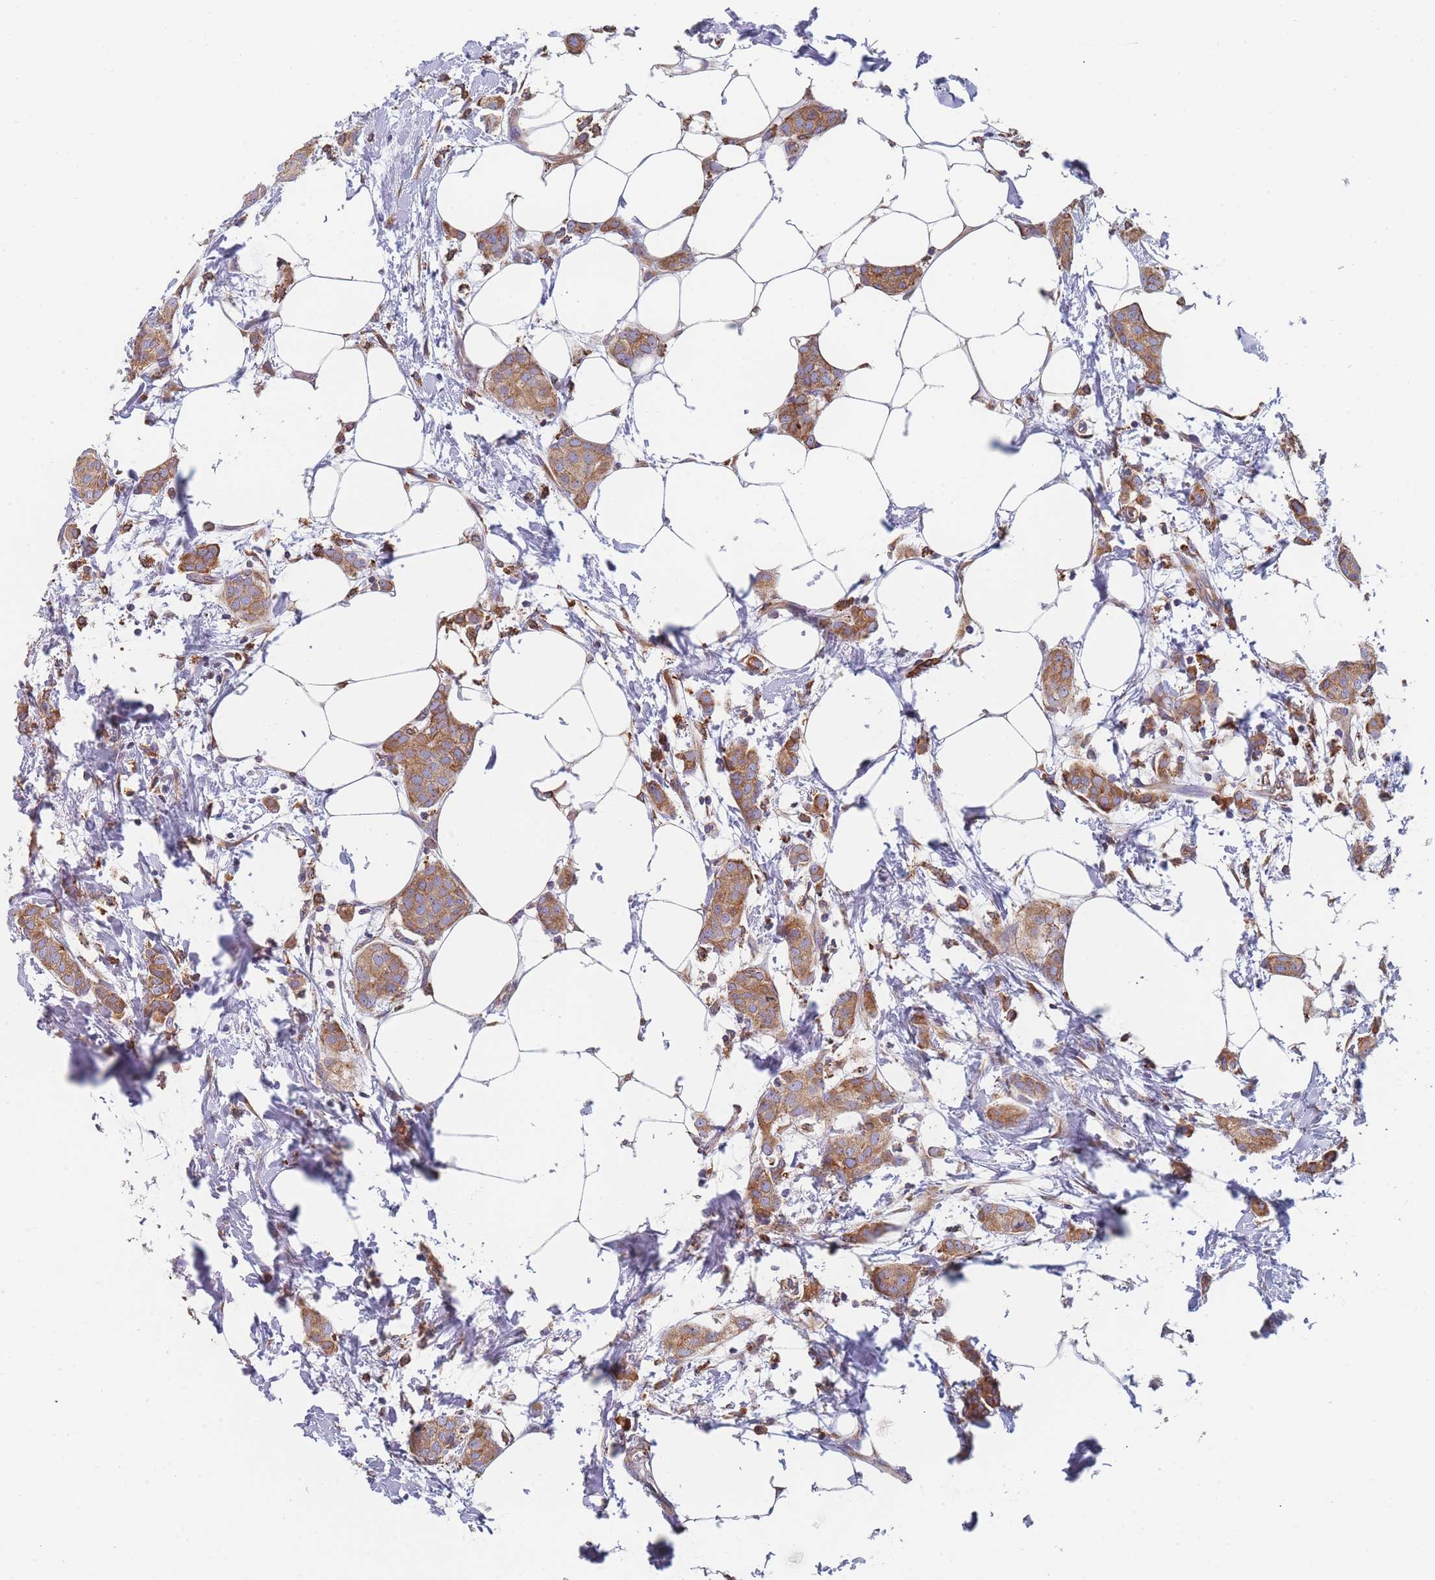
{"staining": {"intensity": "moderate", "quantity": ">75%", "location": "cytoplasmic/membranous"}, "tissue": "breast cancer", "cell_type": "Tumor cells", "image_type": "cancer", "snomed": [{"axis": "morphology", "description": "Duct carcinoma"}, {"axis": "topography", "description": "Breast"}], "caption": "This histopathology image exhibits immunohistochemistry staining of human breast invasive ductal carcinoma, with medium moderate cytoplasmic/membranous expression in about >75% of tumor cells.", "gene": "OR7C2", "patient": {"sex": "female", "age": 72}}